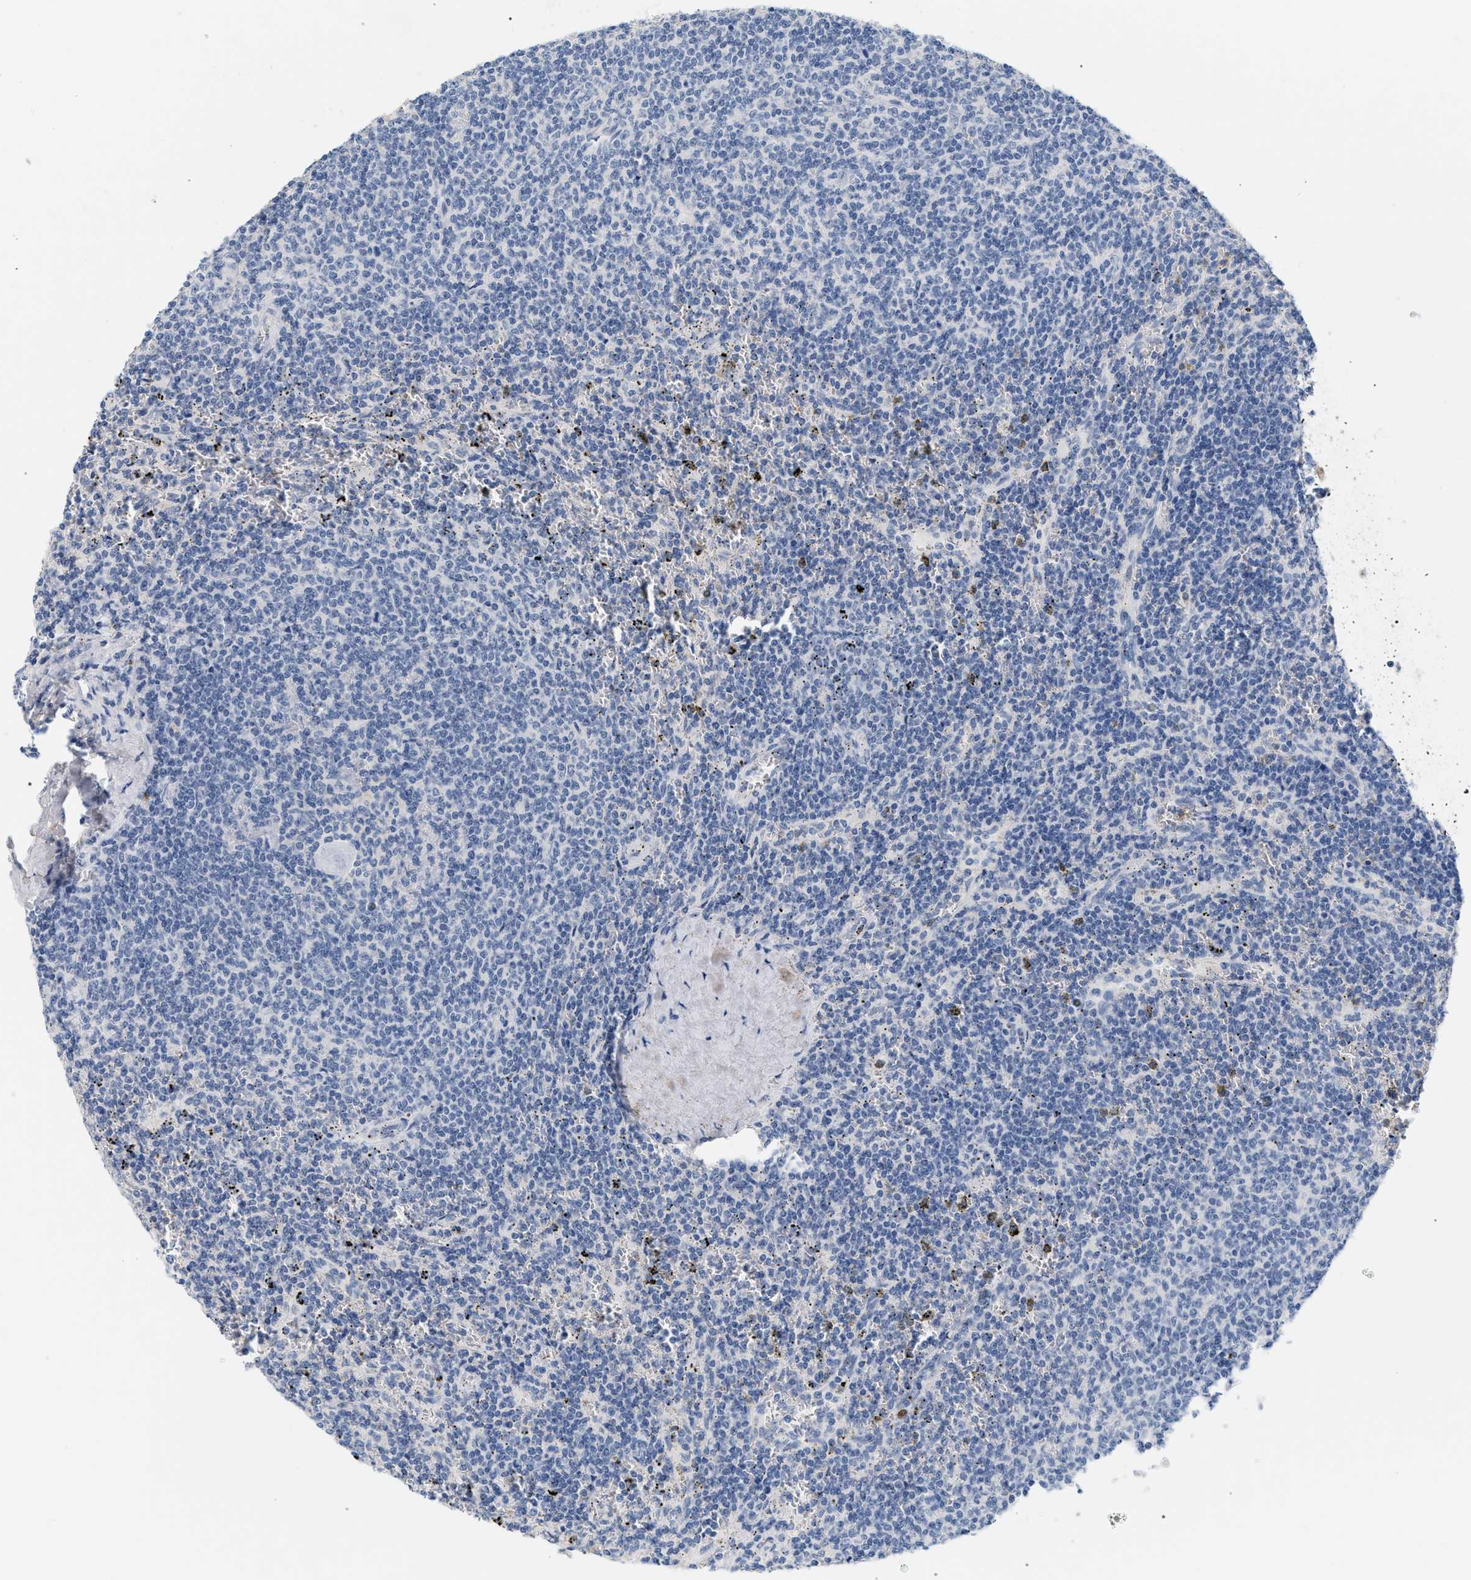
{"staining": {"intensity": "negative", "quantity": "none", "location": "none"}, "tissue": "lymphoma", "cell_type": "Tumor cells", "image_type": "cancer", "snomed": [{"axis": "morphology", "description": "Malignant lymphoma, non-Hodgkin's type, Low grade"}, {"axis": "topography", "description": "Spleen"}], "caption": "DAB (3,3'-diaminobenzidine) immunohistochemical staining of human lymphoma reveals no significant positivity in tumor cells.", "gene": "CFH", "patient": {"sex": "female", "age": 50}}